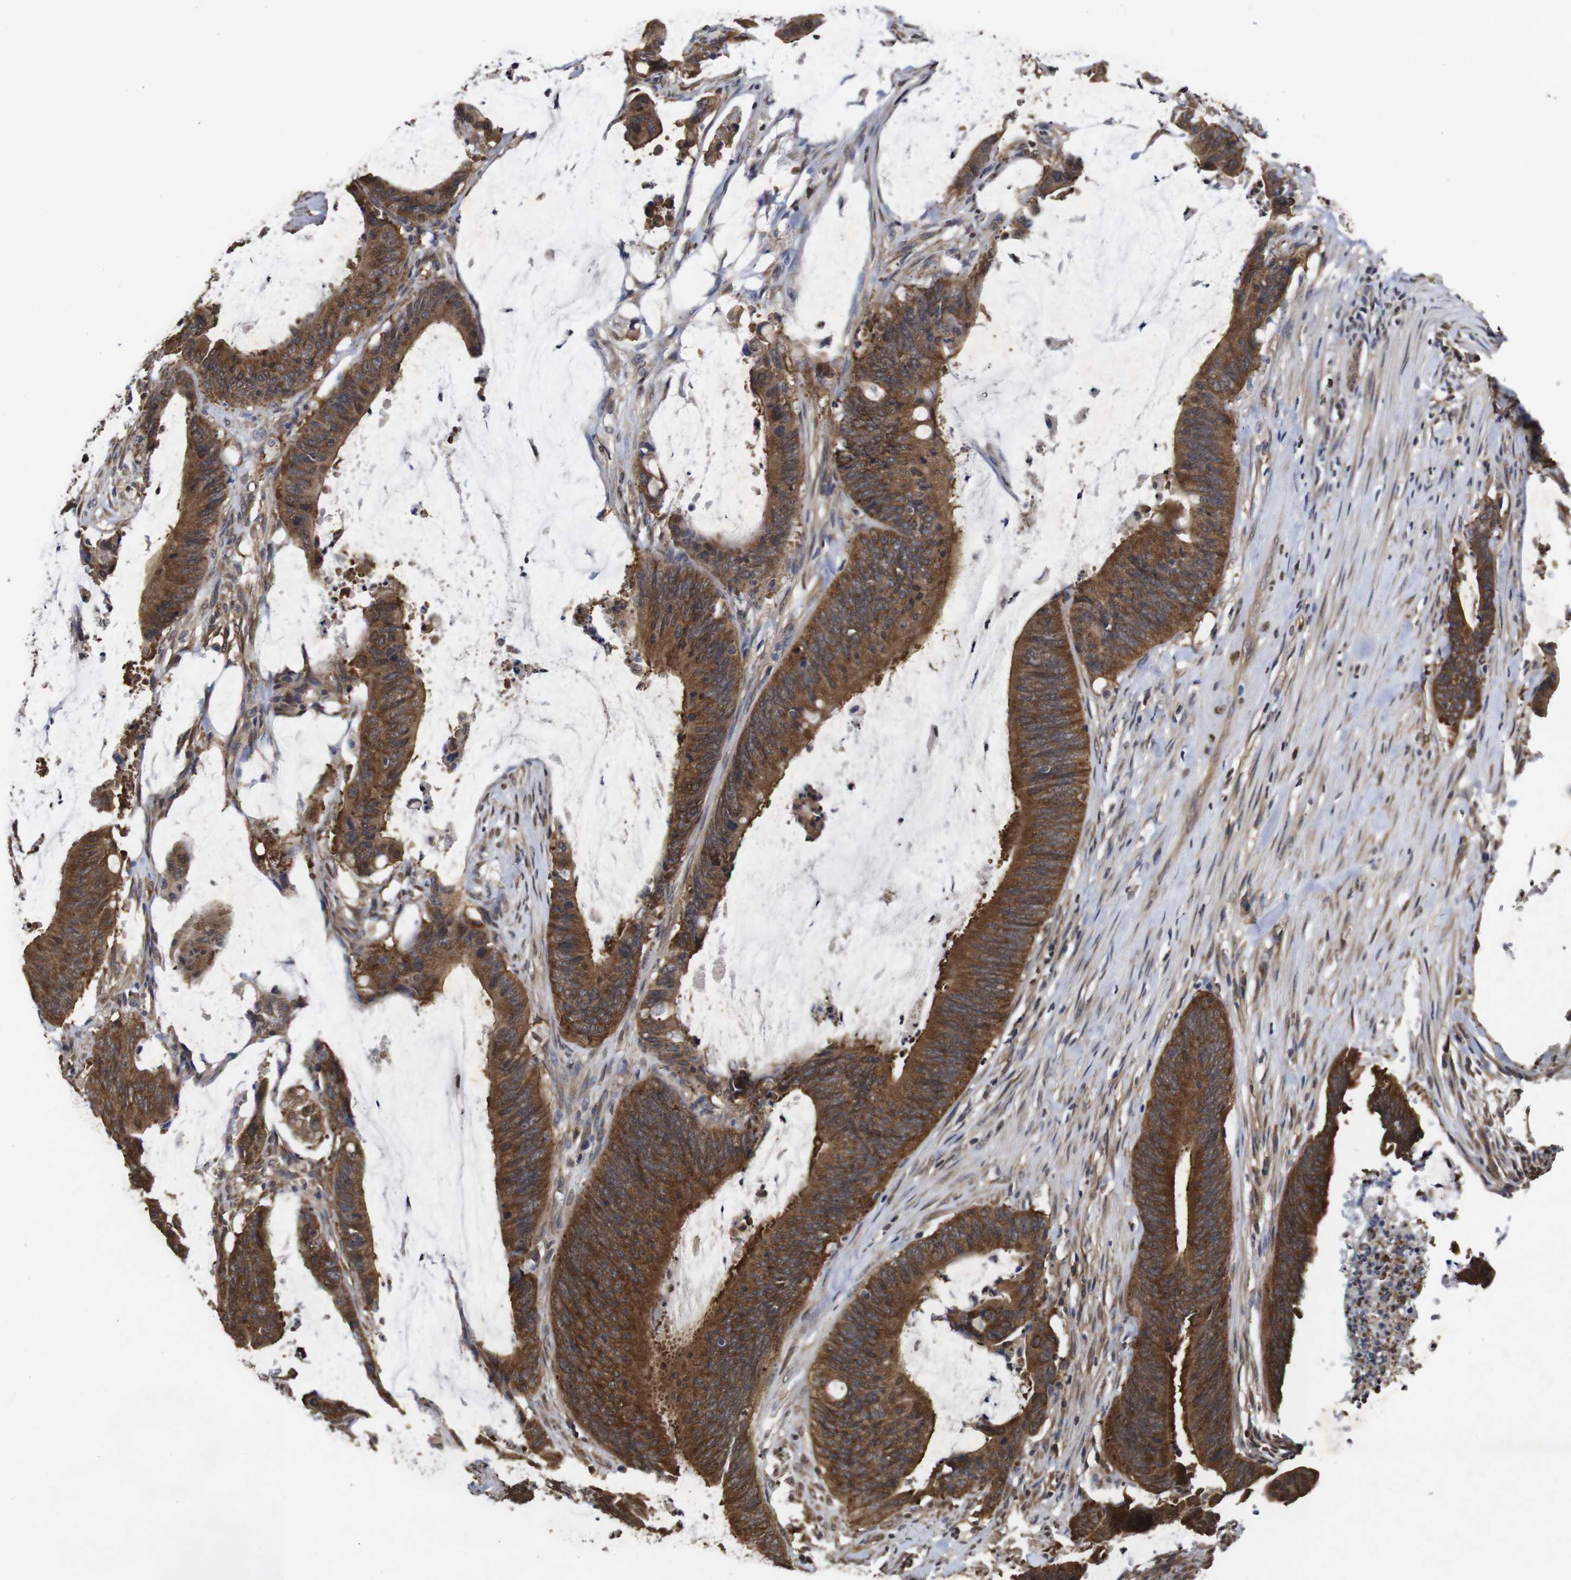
{"staining": {"intensity": "strong", "quantity": ">75%", "location": "cytoplasmic/membranous"}, "tissue": "colorectal cancer", "cell_type": "Tumor cells", "image_type": "cancer", "snomed": [{"axis": "morphology", "description": "Adenocarcinoma, NOS"}, {"axis": "topography", "description": "Rectum"}], "caption": "This image exhibits immunohistochemistry (IHC) staining of colorectal adenocarcinoma, with high strong cytoplasmic/membranous positivity in about >75% of tumor cells.", "gene": "SUMO3", "patient": {"sex": "female", "age": 66}}